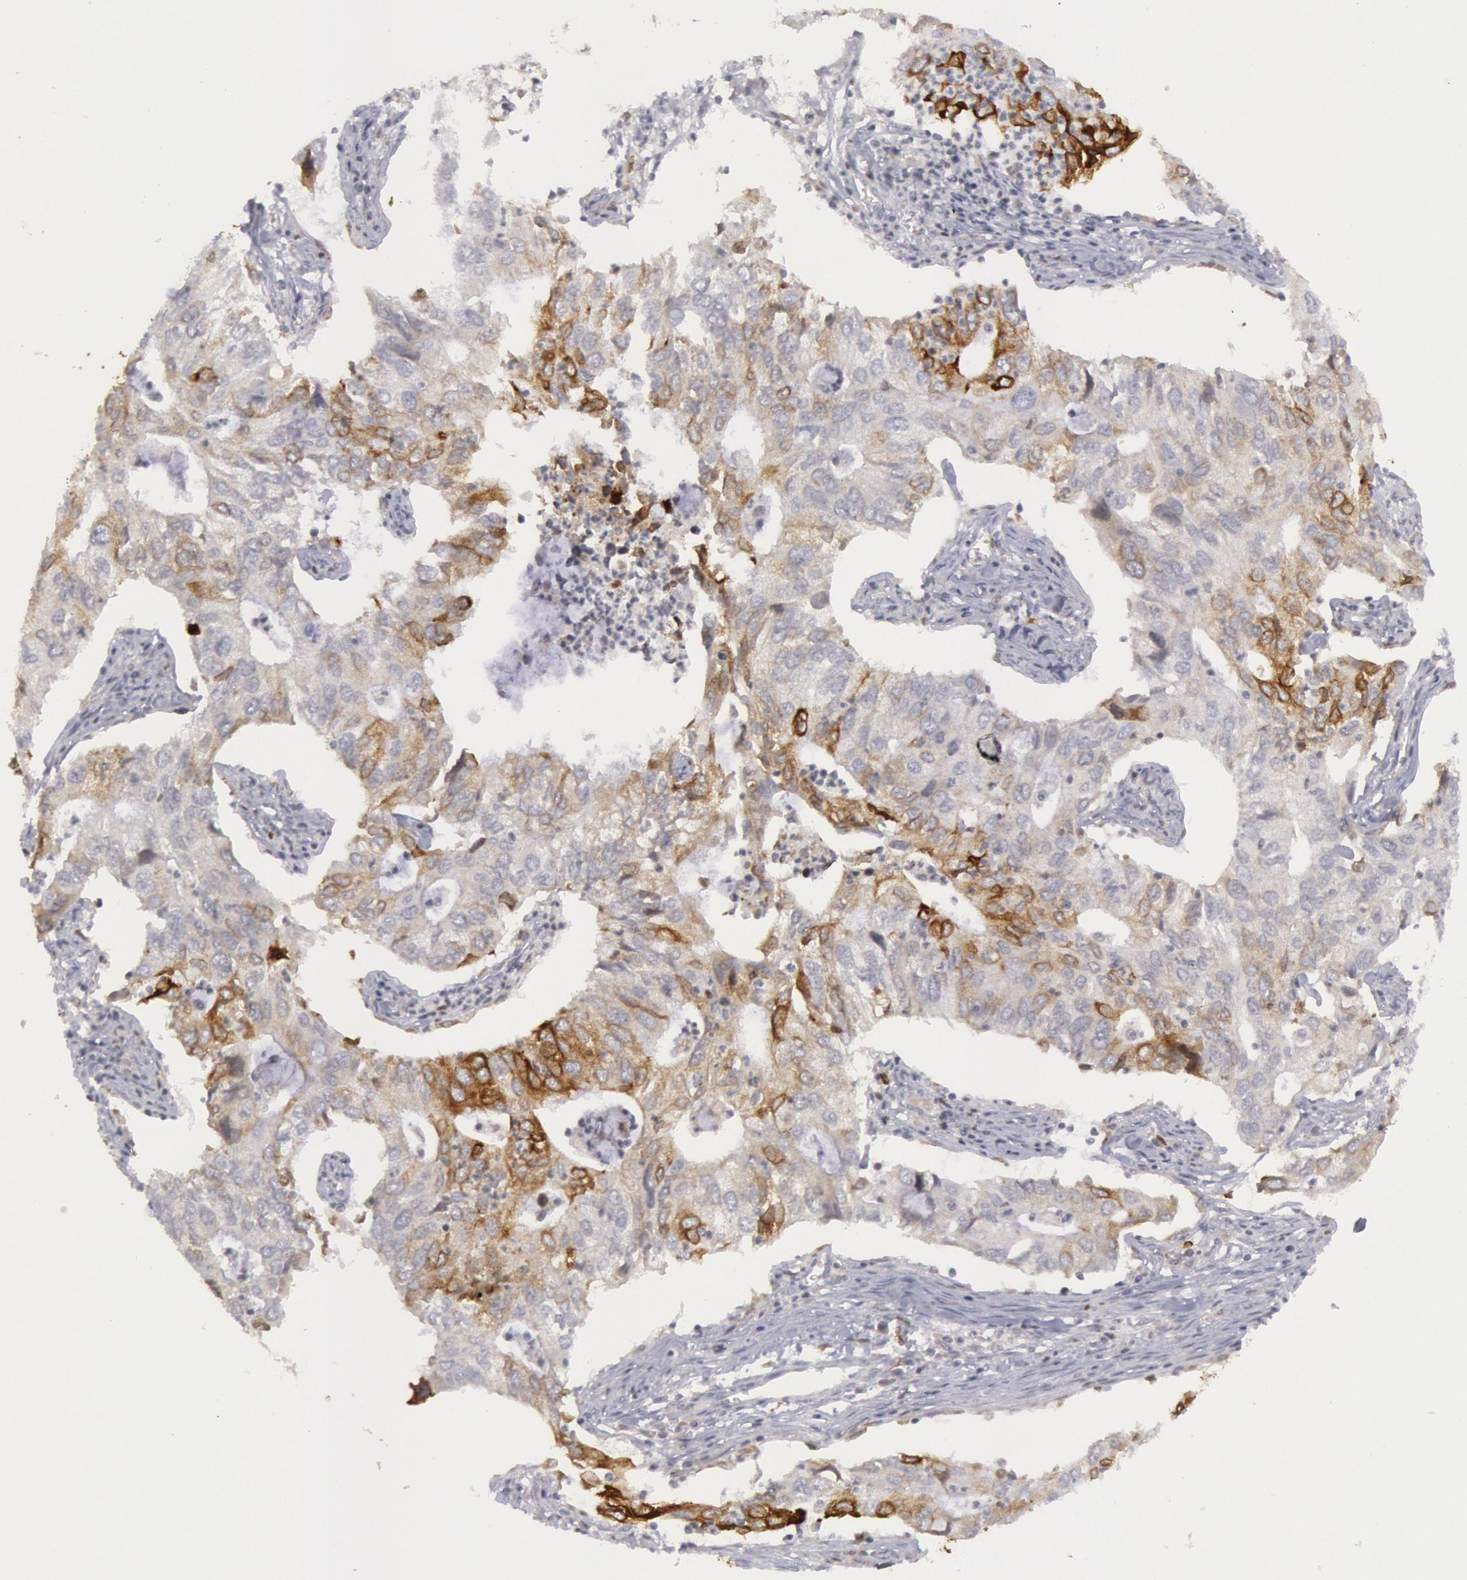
{"staining": {"intensity": "moderate", "quantity": "<25%", "location": "cytoplasmic/membranous"}, "tissue": "lung cancer", "cell_type": "Tumor cells", "image_type": "cancer", "snomed": [{"axis": "morphology", "description": "Adenocarcinoma, NOS"}, {"axis": "topography", "description": "Lung"}], "caption": "Adenocarcinoma (lung) stained for a protein (brown) exhibits moderate cytoplasmic/membranous positive staining in approximately <25% of tumor cells.", "gene": "PTGS2", "patient": {"sex": "male", "age": 48}}